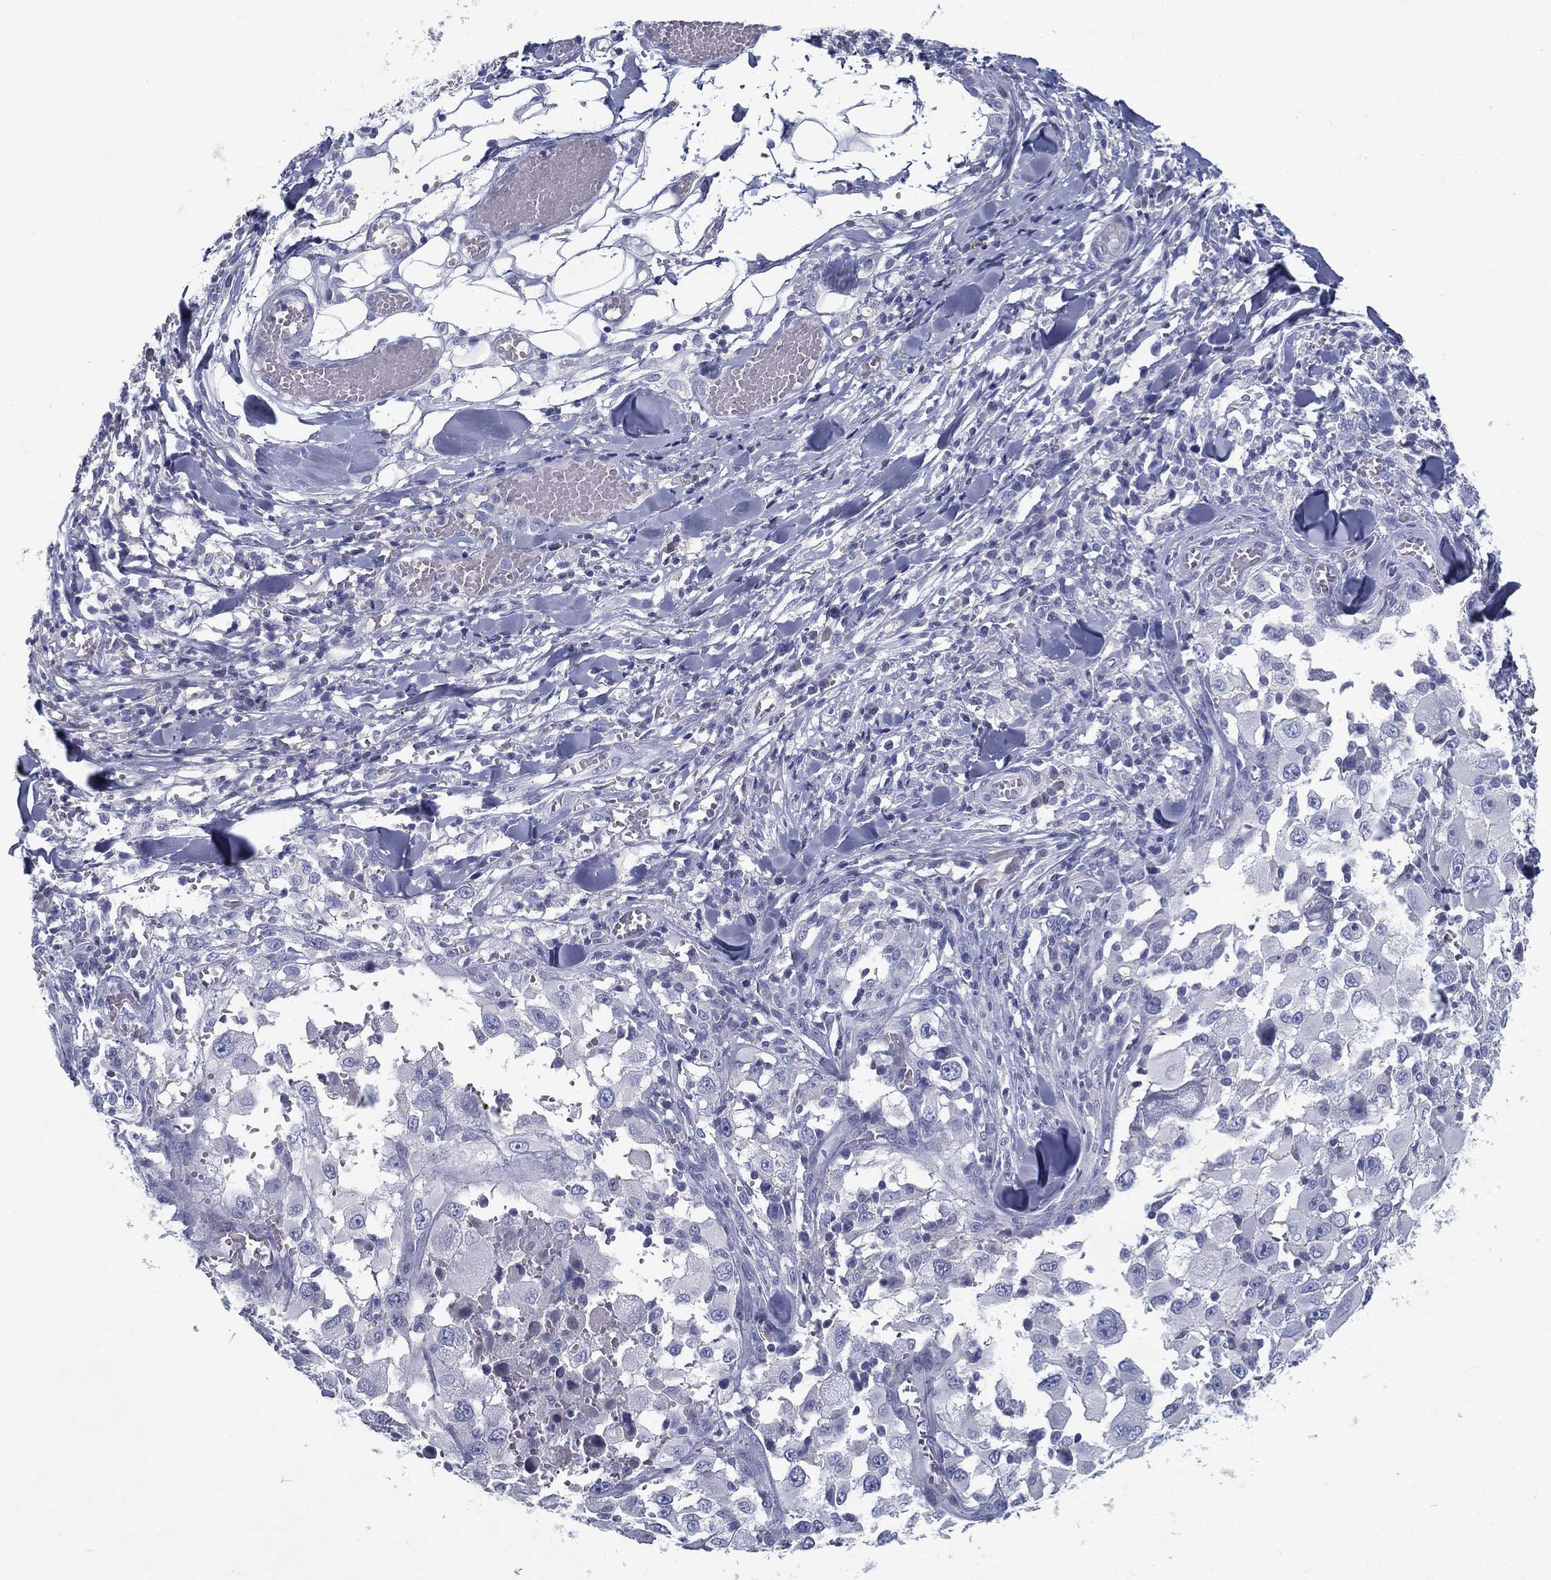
{"staining": {"intensity": "negative", "quantity": "none", "location": "none"}, "tissue": "melanoma", "cell_type": "Tumor cells", "image_type": "cancer", "snomed": [{"axis": "morphology", "description": "Malignant melanoma, Metastatic site"}, {"axis": "topography", "description": "Lymph node"}], "caption": "DAB immunohistochemical staining of human melanoma shows no significant expression in tumor cells. (DAB (3,3'-diaminobenzidine) IHC, high magnification).", "gene": "RGS13", "patient": {"sex": "male", "age": 50}}